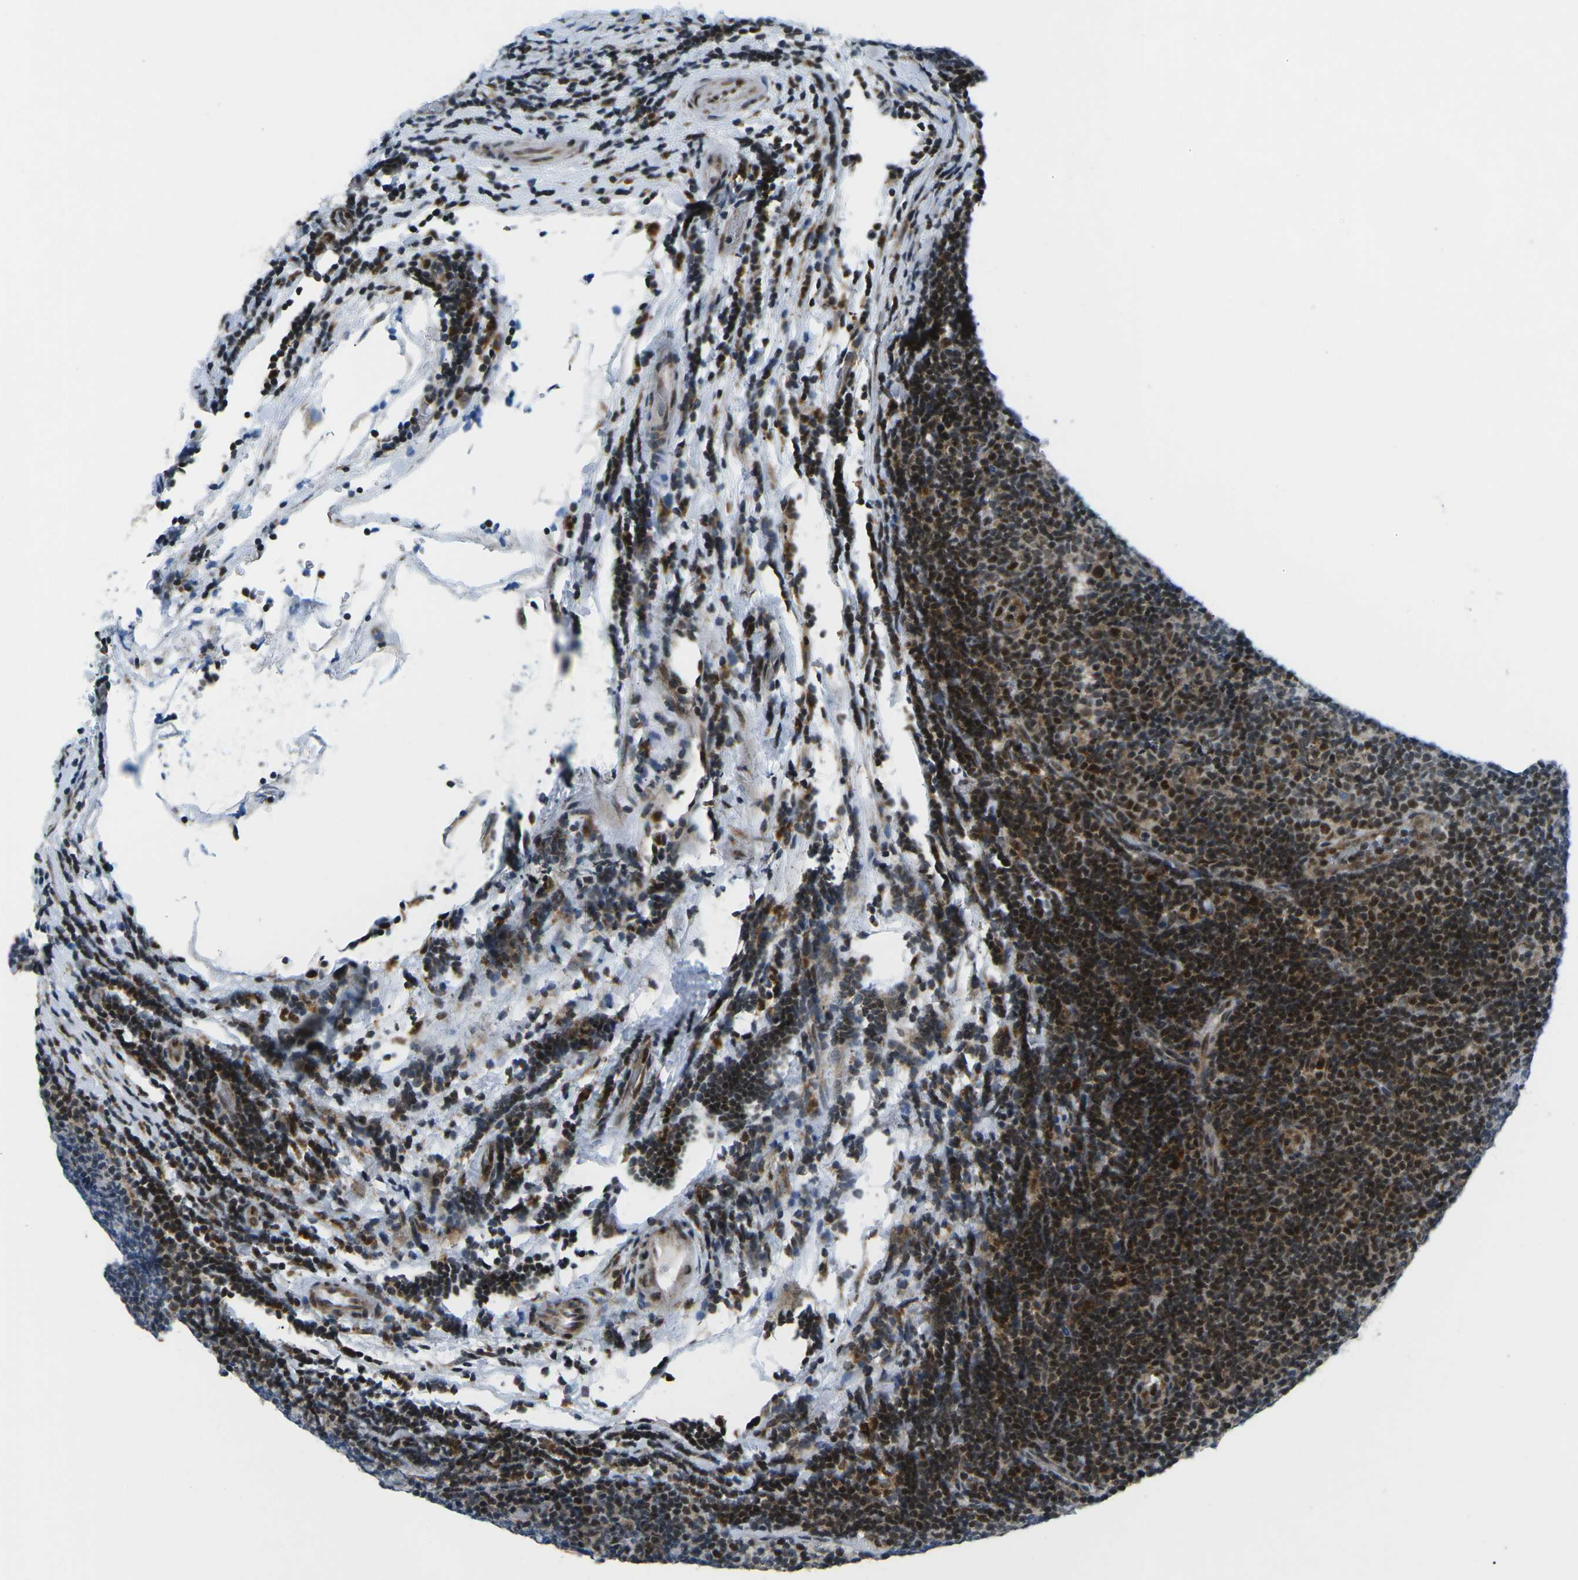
{"staining": {"intensity": "strong", "quantity": ">75%", "location": "nuclear"}, "tissue": "lymphoma", "cell_type": "Tumor cells", "image_type": "cancer", "snomed": [{"axis": "morphology", "description": "Malignant lymphoma, non-Hodgkin's type, Low grade"}, {"axis": "topography", "description": "Lymph node"}], "caption": "Immunohistochemistry of human lymphoma displays high levels of strong nuclear positivity in about >75% of tumor cells. (DAB IHC, brown staining for protein, blue staining for nuclei).", "gene": "MBNL1", "patient": {"sex": "male", "age": 83}}